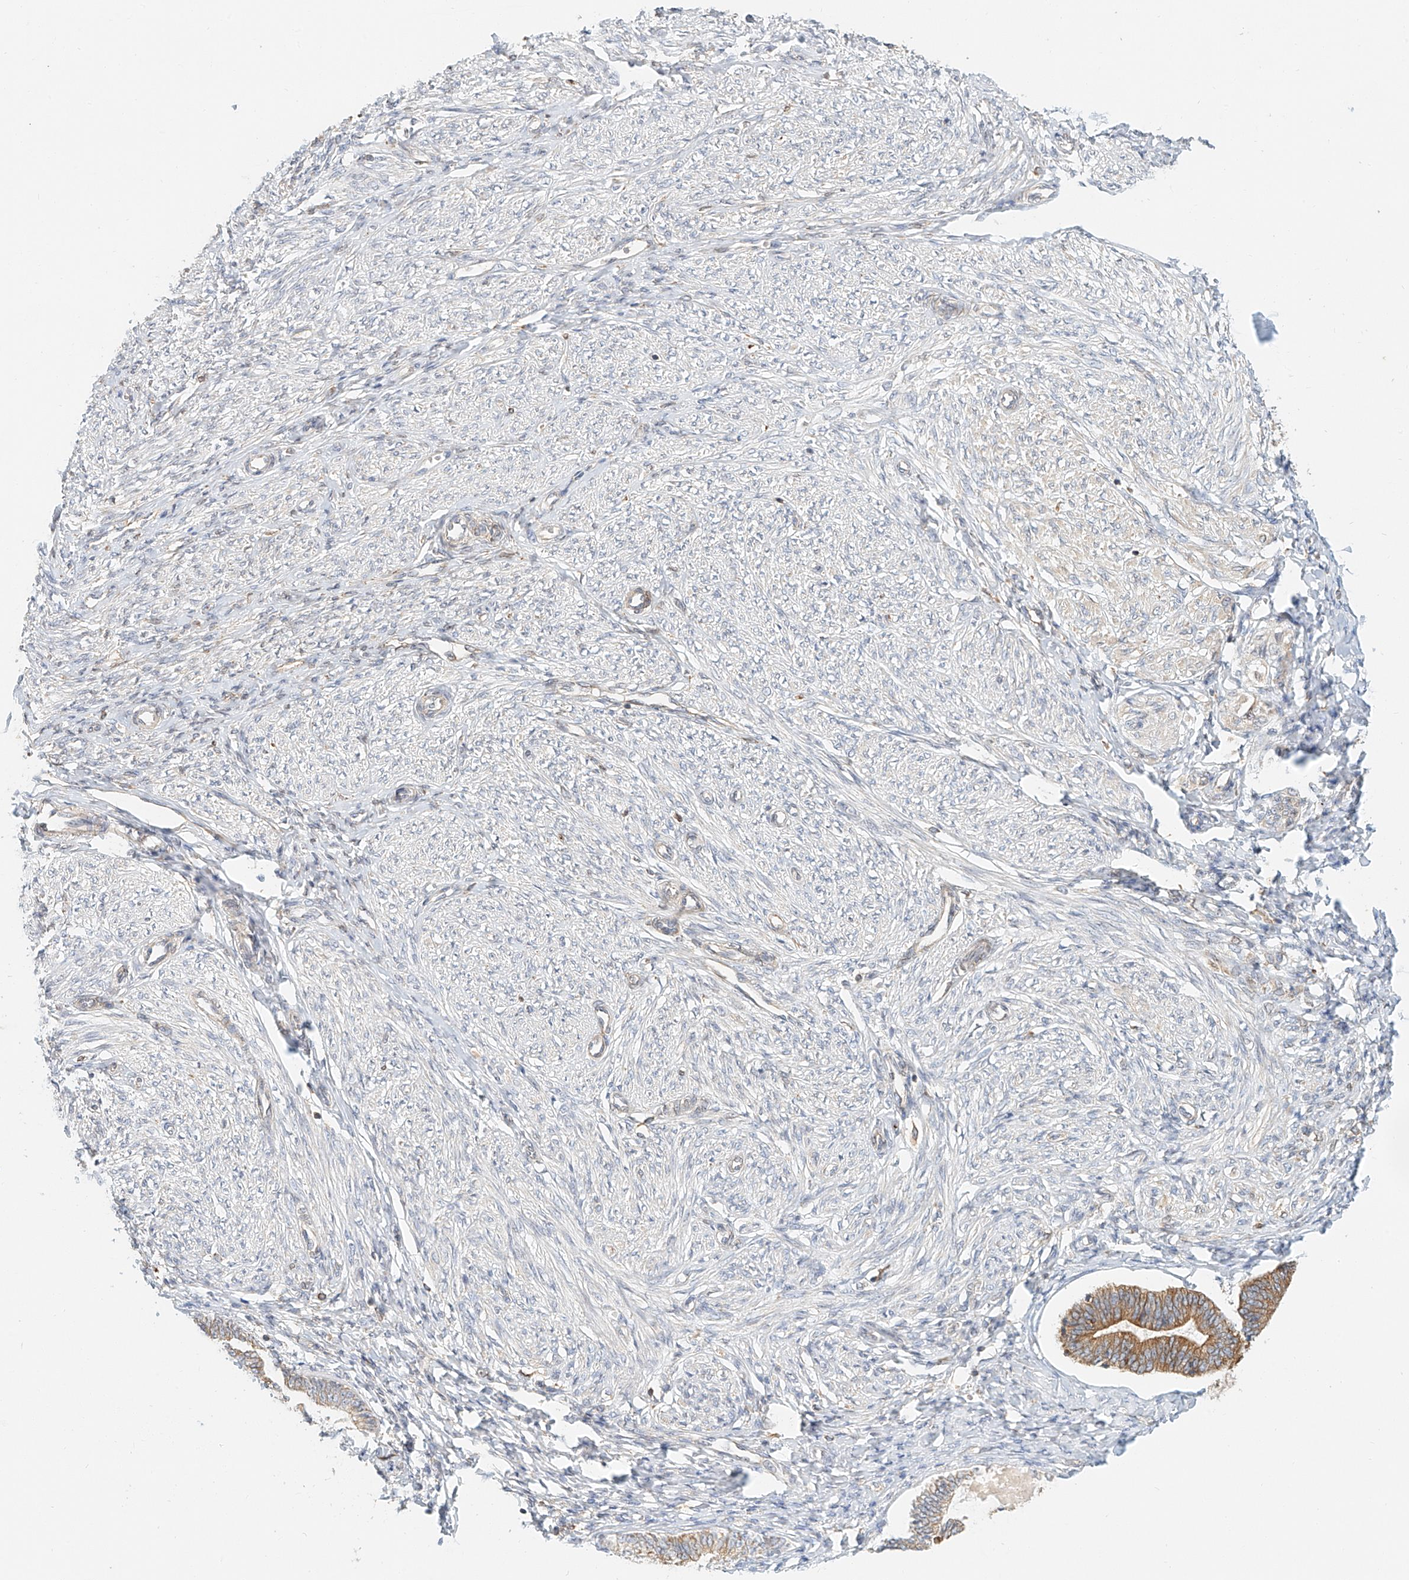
{"staining": {"intensity": "weak", "quantity": "<25%", "location": "cytoplasmic/membranous"}, "tissue": "endometrium", "cell_type": "Cells in endometrial stroma", "image_type": "normal", "snomed": [{"axis": "morphology", "description": "Normal tissue, NOS"}, {"axis": "topography", "description": "Endometrium"}], "caption": "An immunohistochemistry (IHC) image of unremarkable endometrium is shown. There is no staining in cells in endometrial stroma of endometrium. (Stains: DAB immunohistochemistry (IHC) with hematoxylin counter stain, Microscopy: brightfield microscopy at high magnification).", "gene": "DHRS7", "patient": {"sex": "female", "age": 72}}